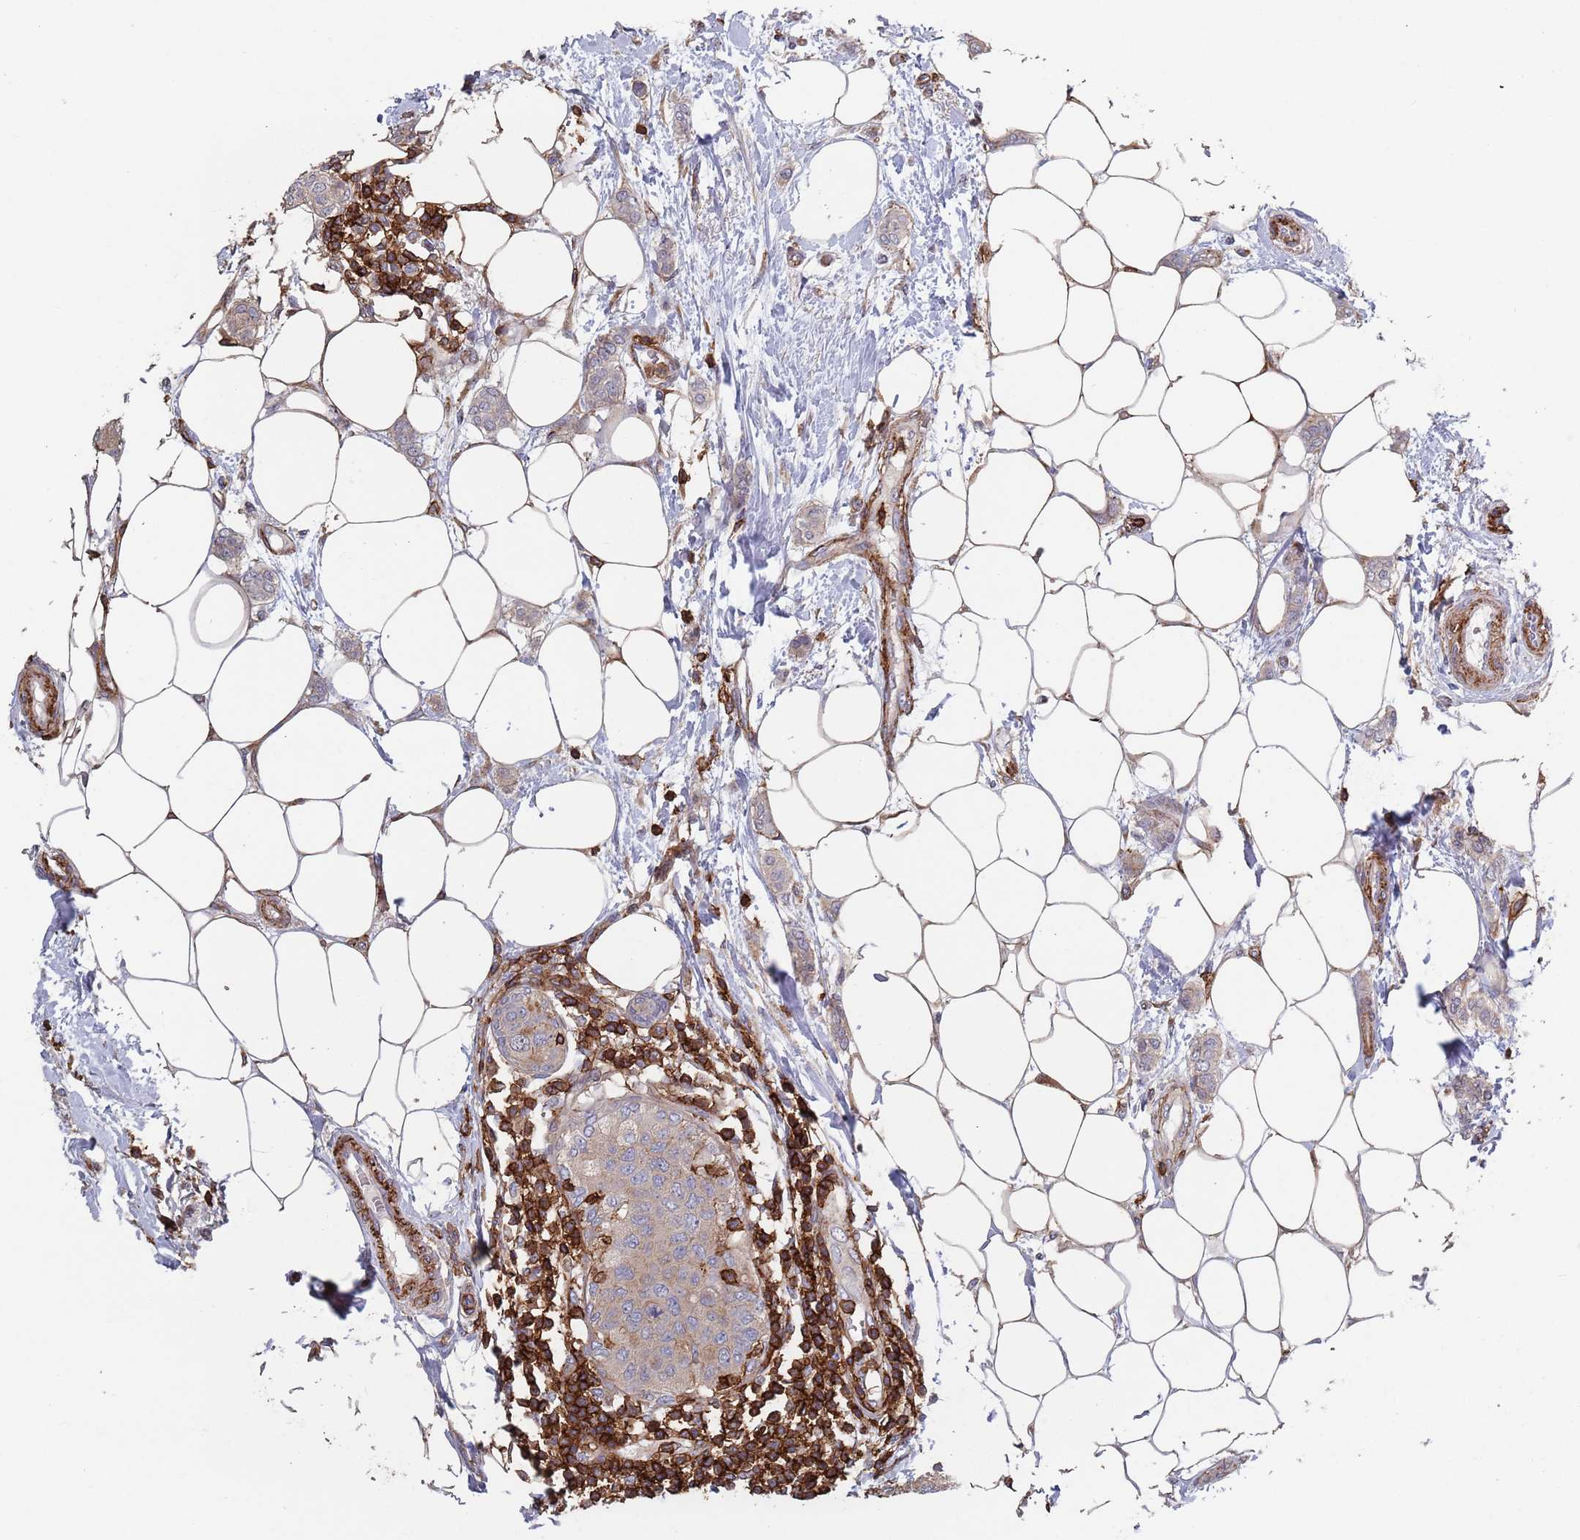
{"staining": {"intensity": "negative", "quantity": "none", "location": "none"}, "tissue": "breast cancer", "cell_type": "Tumor cells", "image_type": "cancer", "snomed": [{"axis": "morphology", "description": "Duct carcinoma"}, {"axis": "topography", "description": "Breast"}], "caption": "Micrograph shows no protein positivity in tumor cells of invasive ductal carcinoma (breast) tissue. (Stains: DAB (3,3'-diaminobenzidine) immunohistochemistry with hematoxylin counter stain, Microscopy: brightfield microscopy at high magnification).", "gene": "RNF144A", "patient": {"sex": "female", "age": 72}}